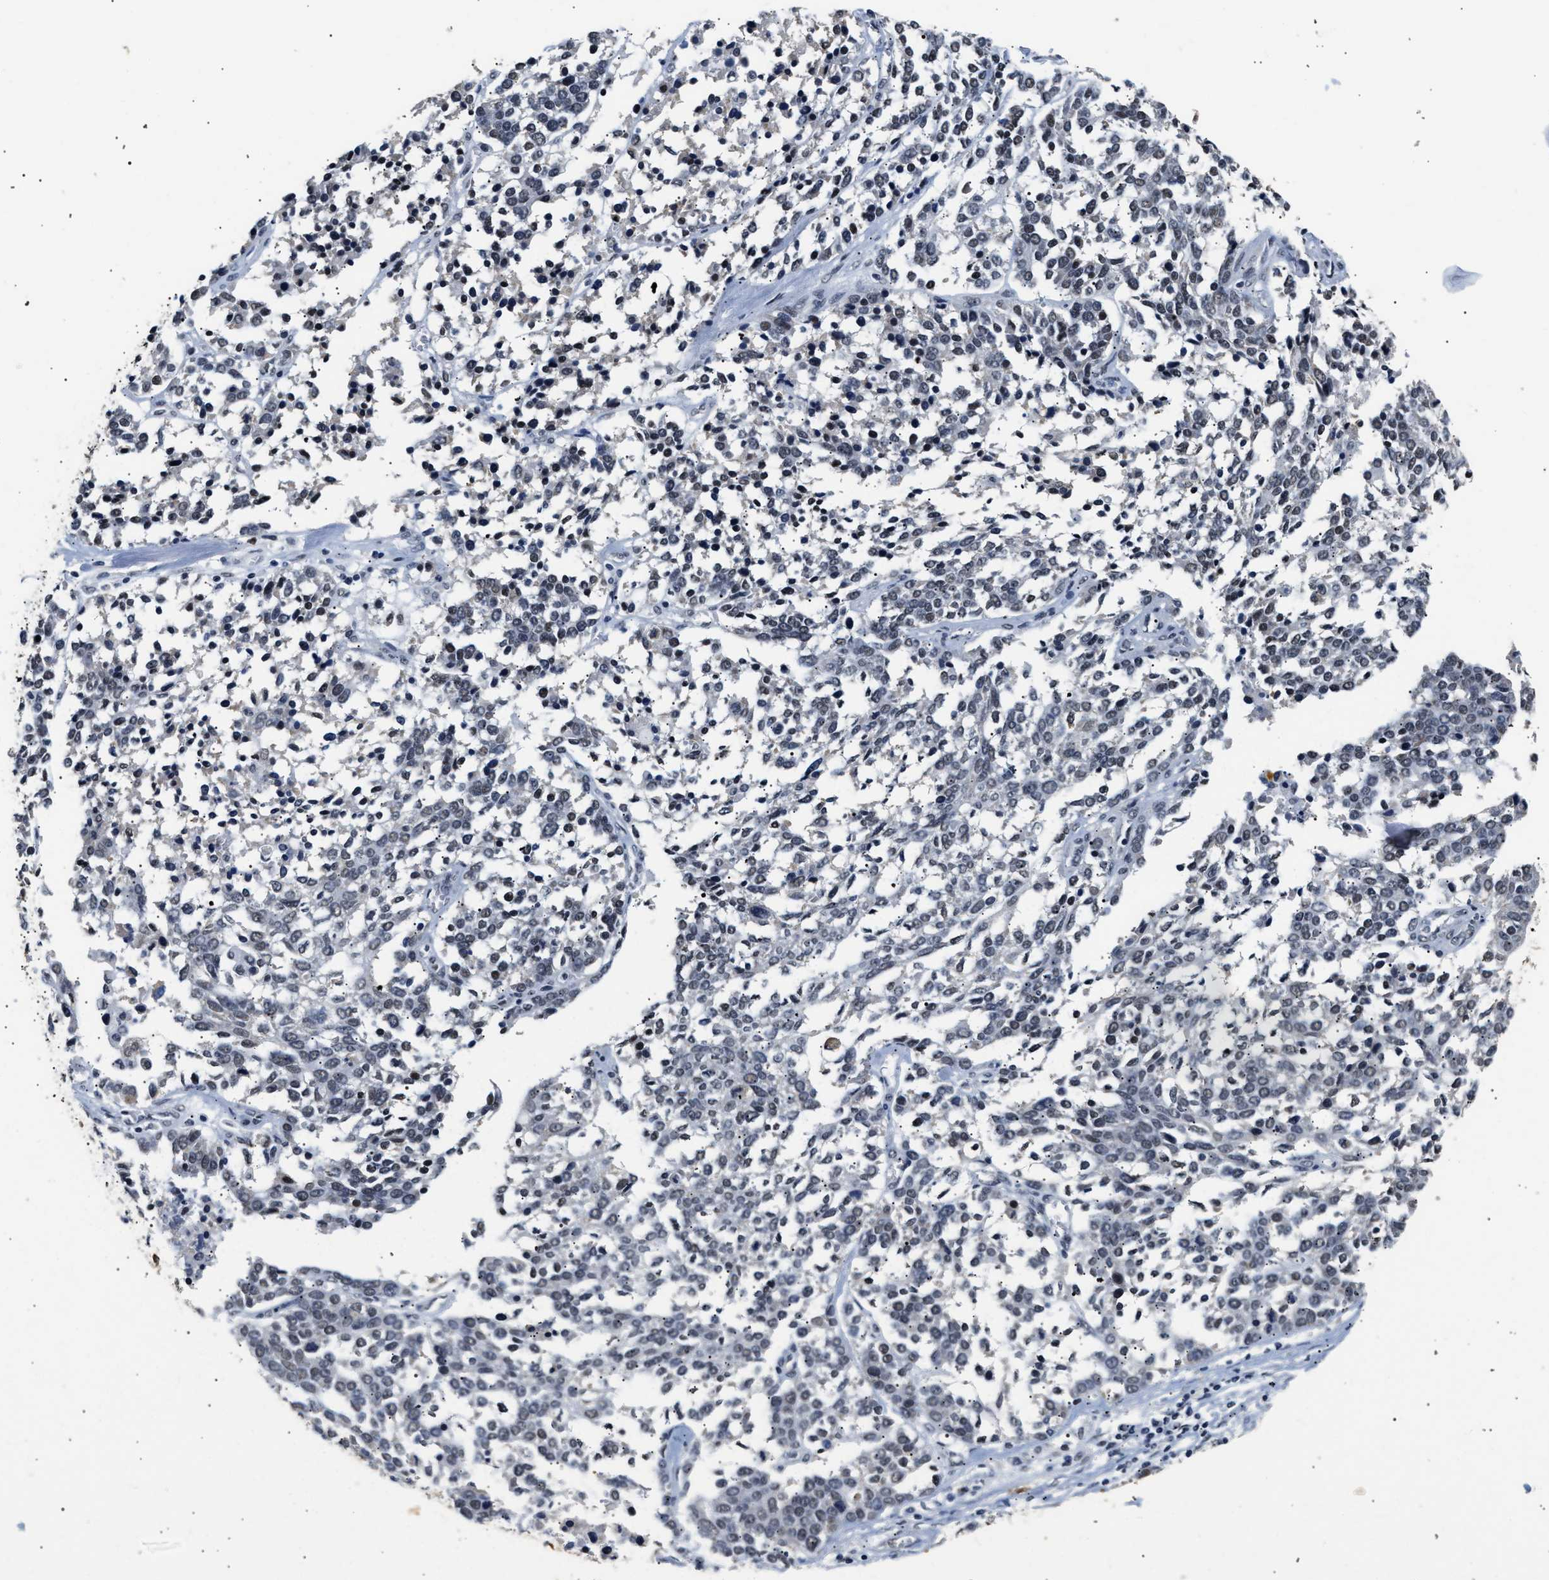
{"staining": {"intensity": "negative", "quantity": "none", "location": "none"}, "tissue": "ovarian cancer", "cell_type": "Tumor cells", "image_type": "cancer", "snomed": [{"axis": "morphology", "description": "Cystadenocarcinoma, serous, NOS"}, {"axis": "topography", "description": "Ovary"}], "caption": "A high-resolution histopathology image shows IHC staining of ovarian serous cystadenocarcinoma, which exhibits no significant expression in tumor cells.", "gene": "THOC1", "patient": {"sex": "female", "age": 44}}